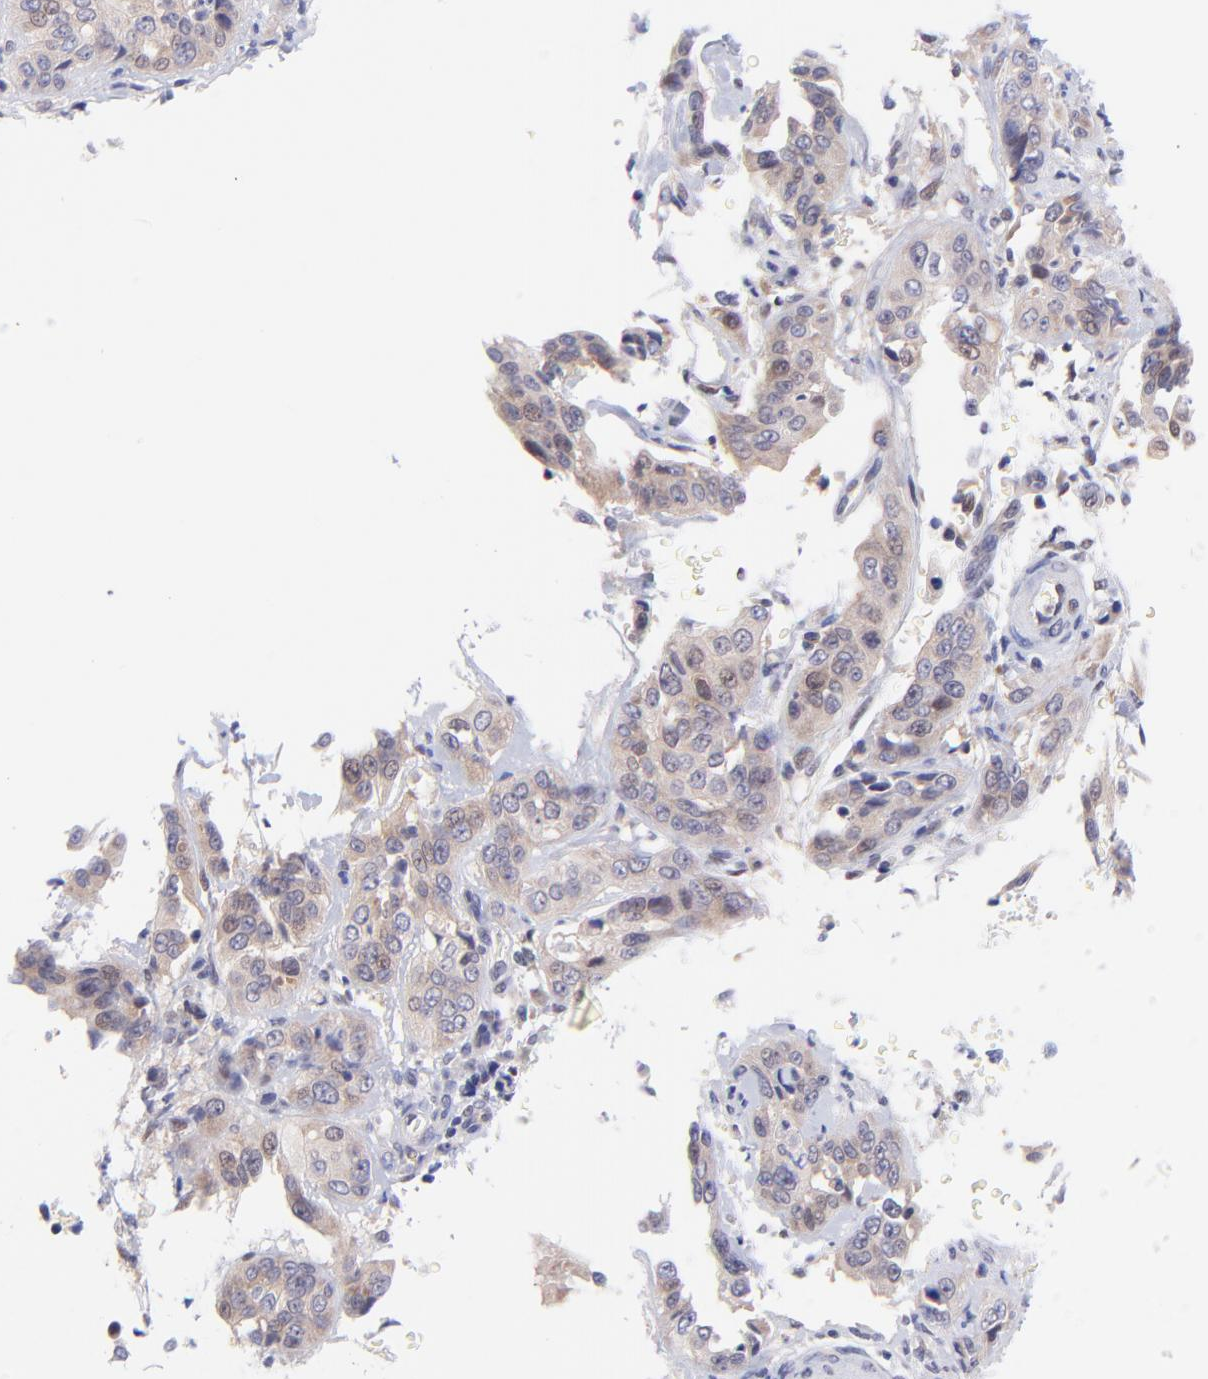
{"staining": {"intensity": "weak", "quantity": ">75%", "location": "cytoplasmic/membranous"}, "tissue": "cervical cancer", "cell_type": "Tumor cells", "image_type": "cancer", "snomed": [{"axis": "morphology", "description": "Squamous cell carcinoma, NOS"}, {"axis": "topography", "description": "Cervix"}], "caption": "Cervical cancer (squamous cell carcinoma) stained for a protein (brown) exhibits weak cytoplasmic/membranous positive expression in about >75% of tumor cells.", "gene": "PBDC1", "patient": {"sex": "female", "age": 41}}